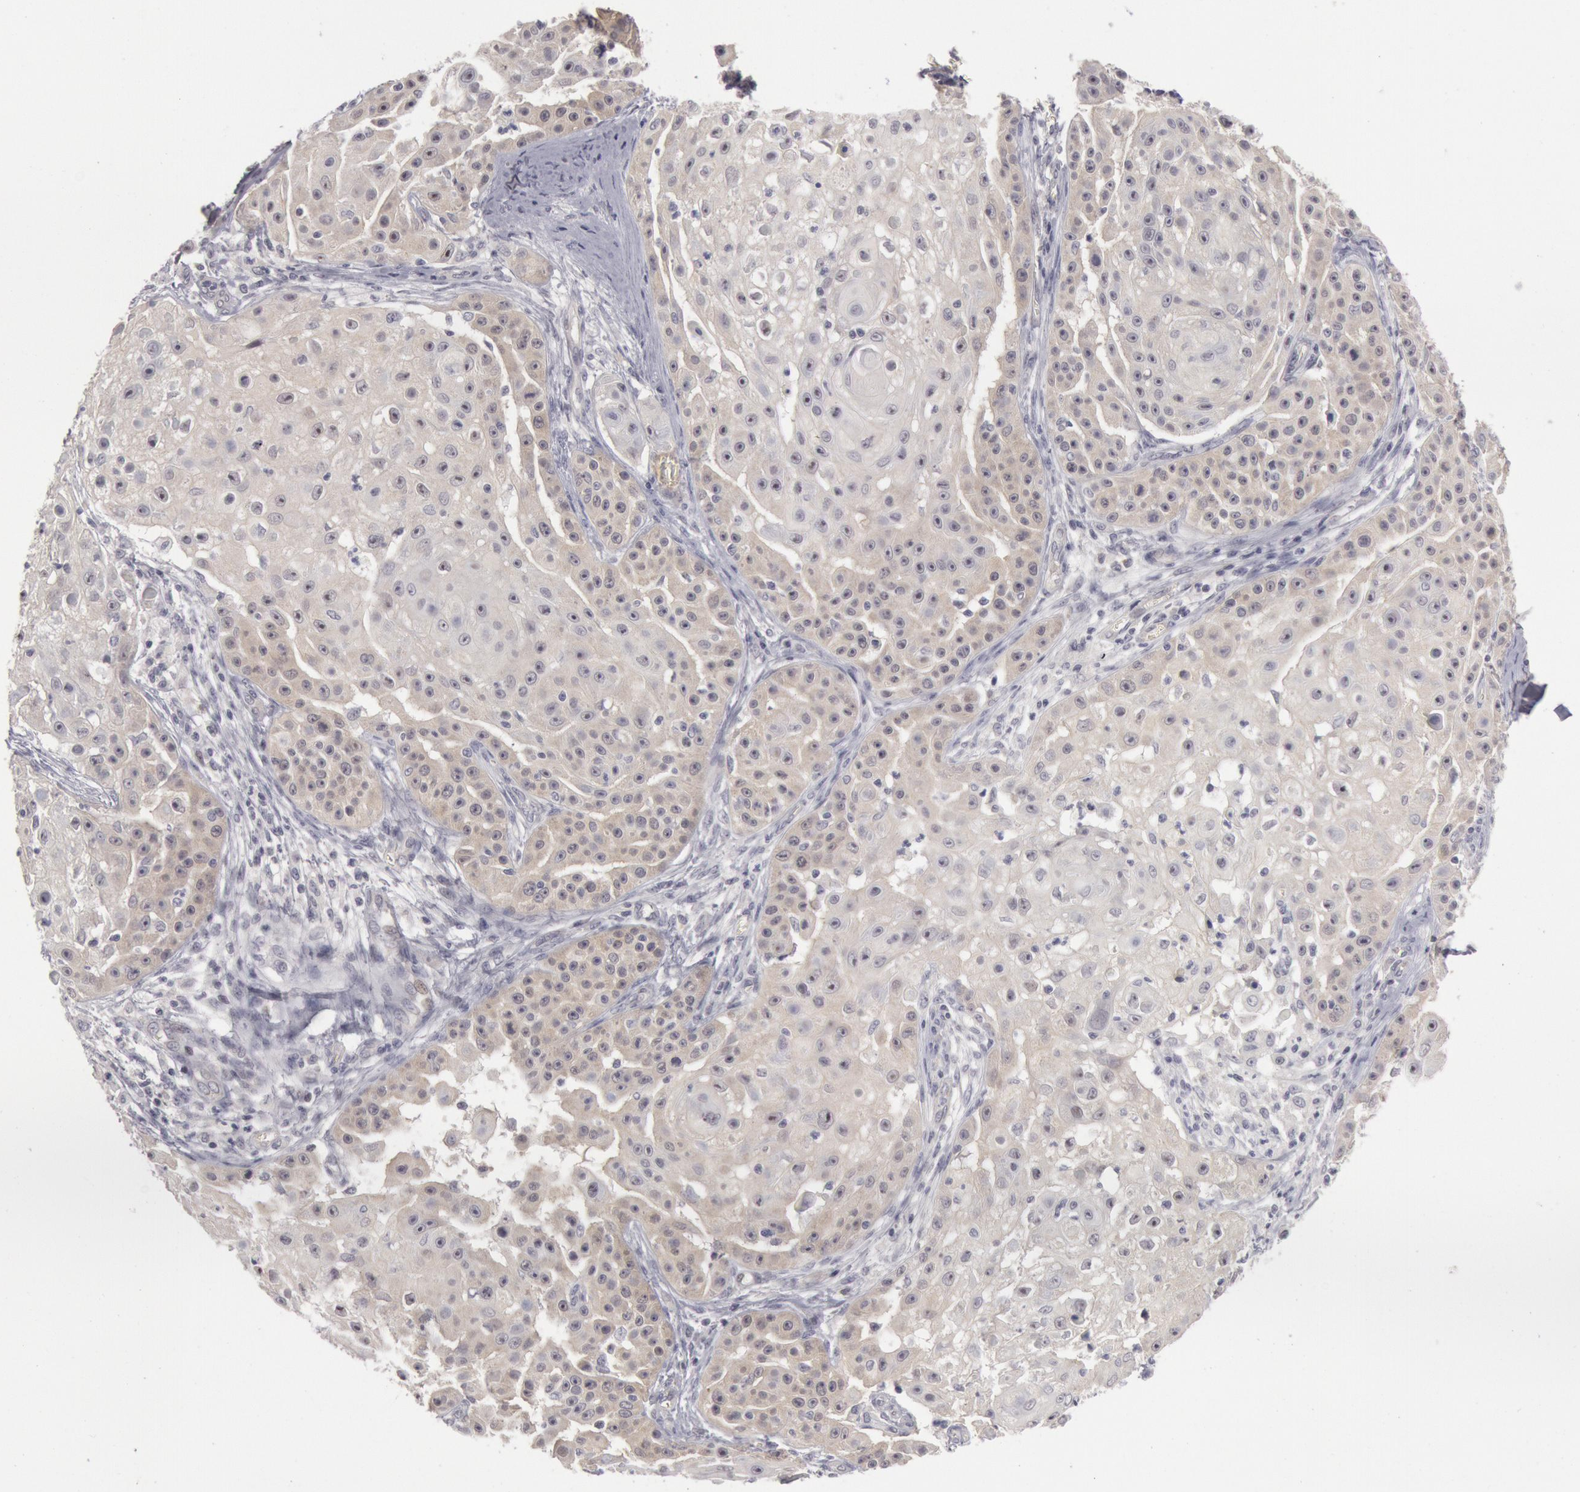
{"staining": {"intensity": "weak", "quantity": "25%-75%", "location": "cytoplasmic/membranous"}, "tissue": "skin cancer", "cell_type": "Tumor cells", "image_type": "cancer", "snomed": [{"axis": "morphology", "description": "Squamous cell carcinoma, NOS"}, {"axis": "topography", "description": "Skin"}], "caption": "Immunohistochemistry (IHC) of human skin cancer (squamous cell carcinoma) shows low levels of weak cytoplasmic/membranous positivity in approximately 25%-75% of tumor cells.", "gene": "JOSD1", "patient": {"sex": "female", "age": 57}}